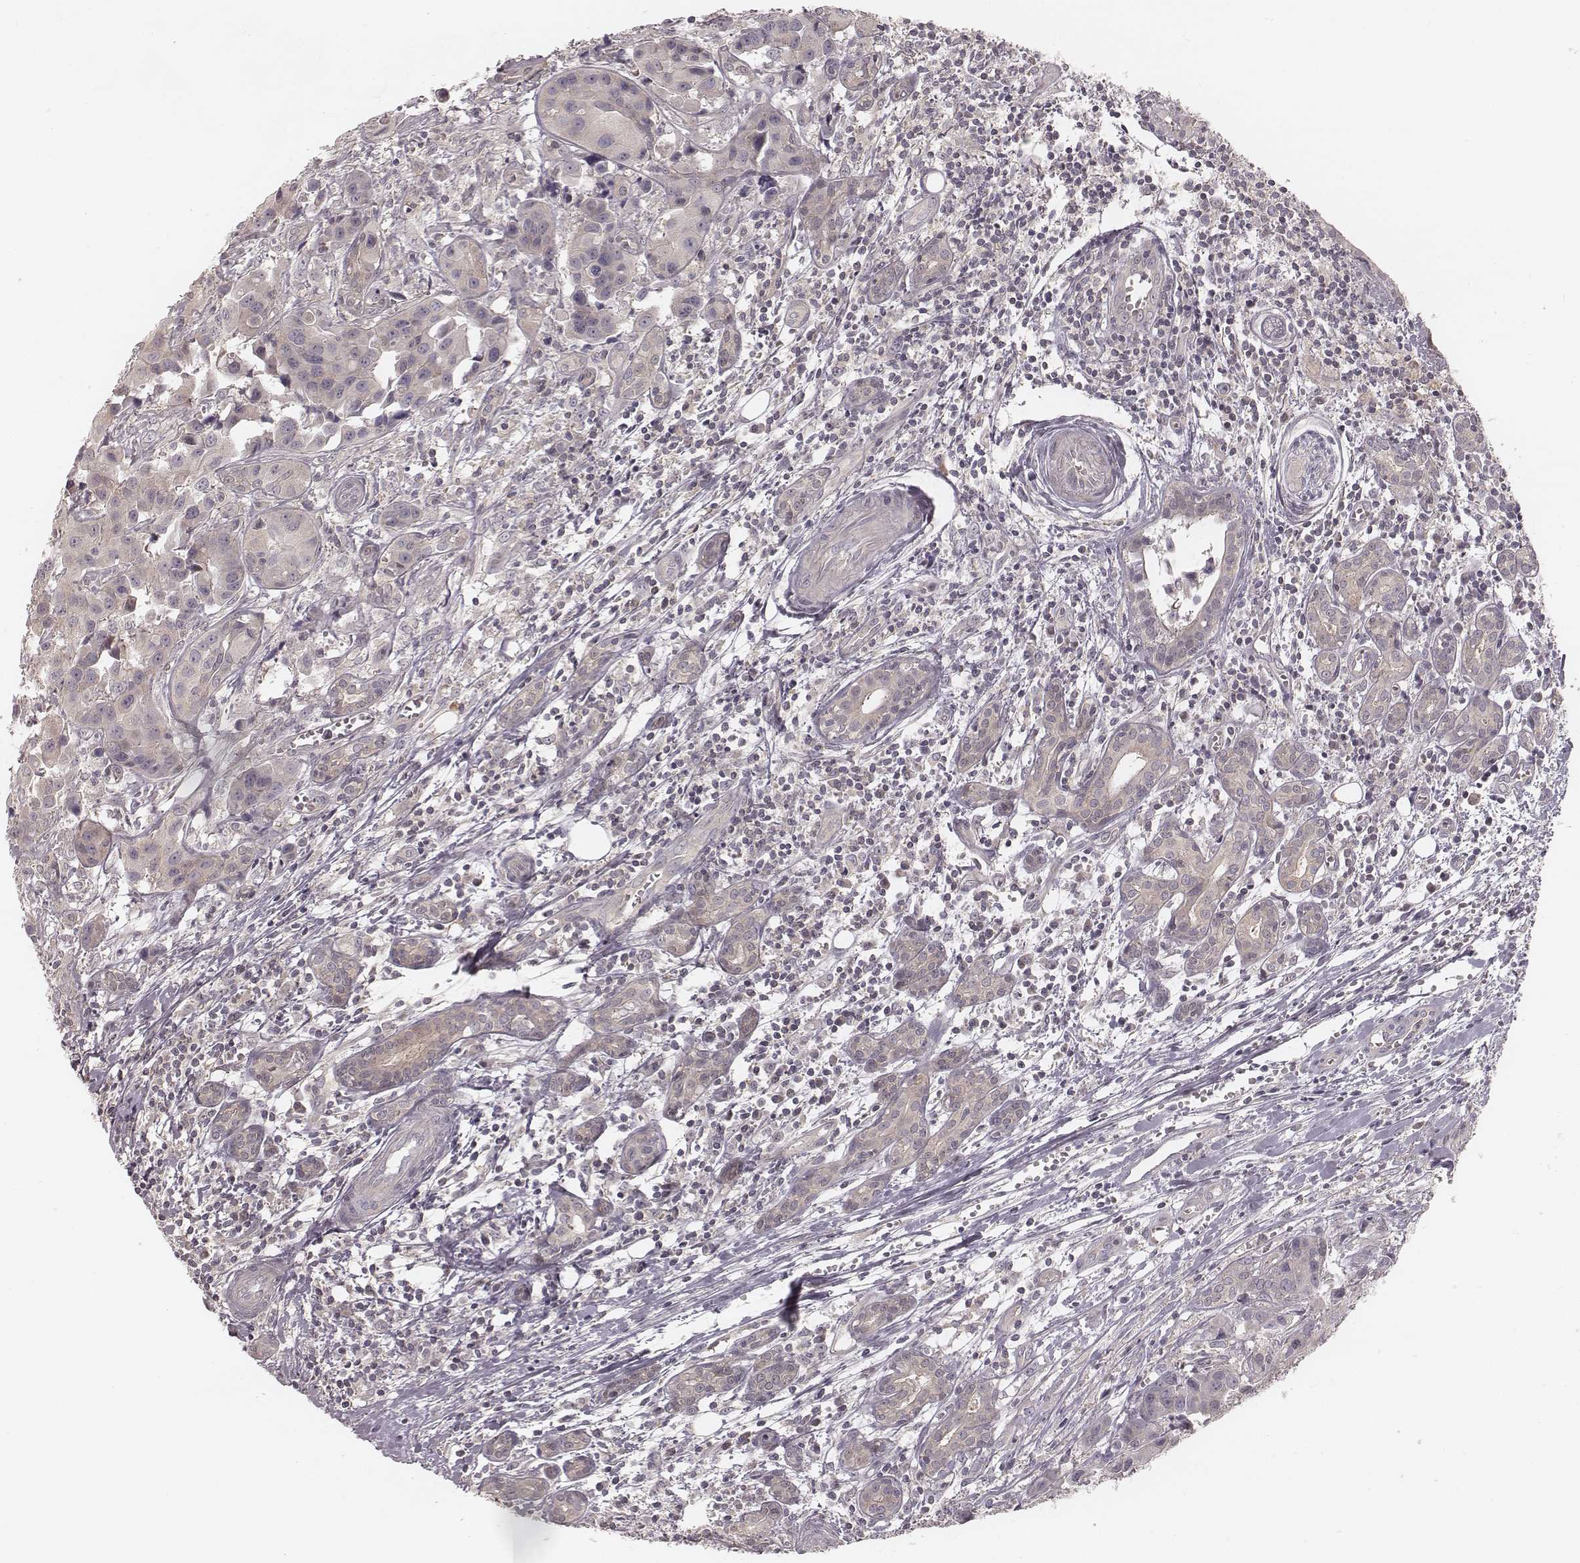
{"staining": {"intensity": "negative", "quantity": "none", "location": "none"}, "tissue": "head and neck cancer", "cell_type": "Tumor cells", "image_type": "cancer", "snomed": [{"axis": "morphology", "description": "Adenocarcinoma, NOS"}, {"axis": "topography", "description": "Head-Neck"}], "caption": "High power microscopy micrograph of an IHC photomicrograph of head and neck cancer, revealing no significant staining in tumor cells.", "gene": "TDRD5", "patient": {"sex": "male", "age": 76}}